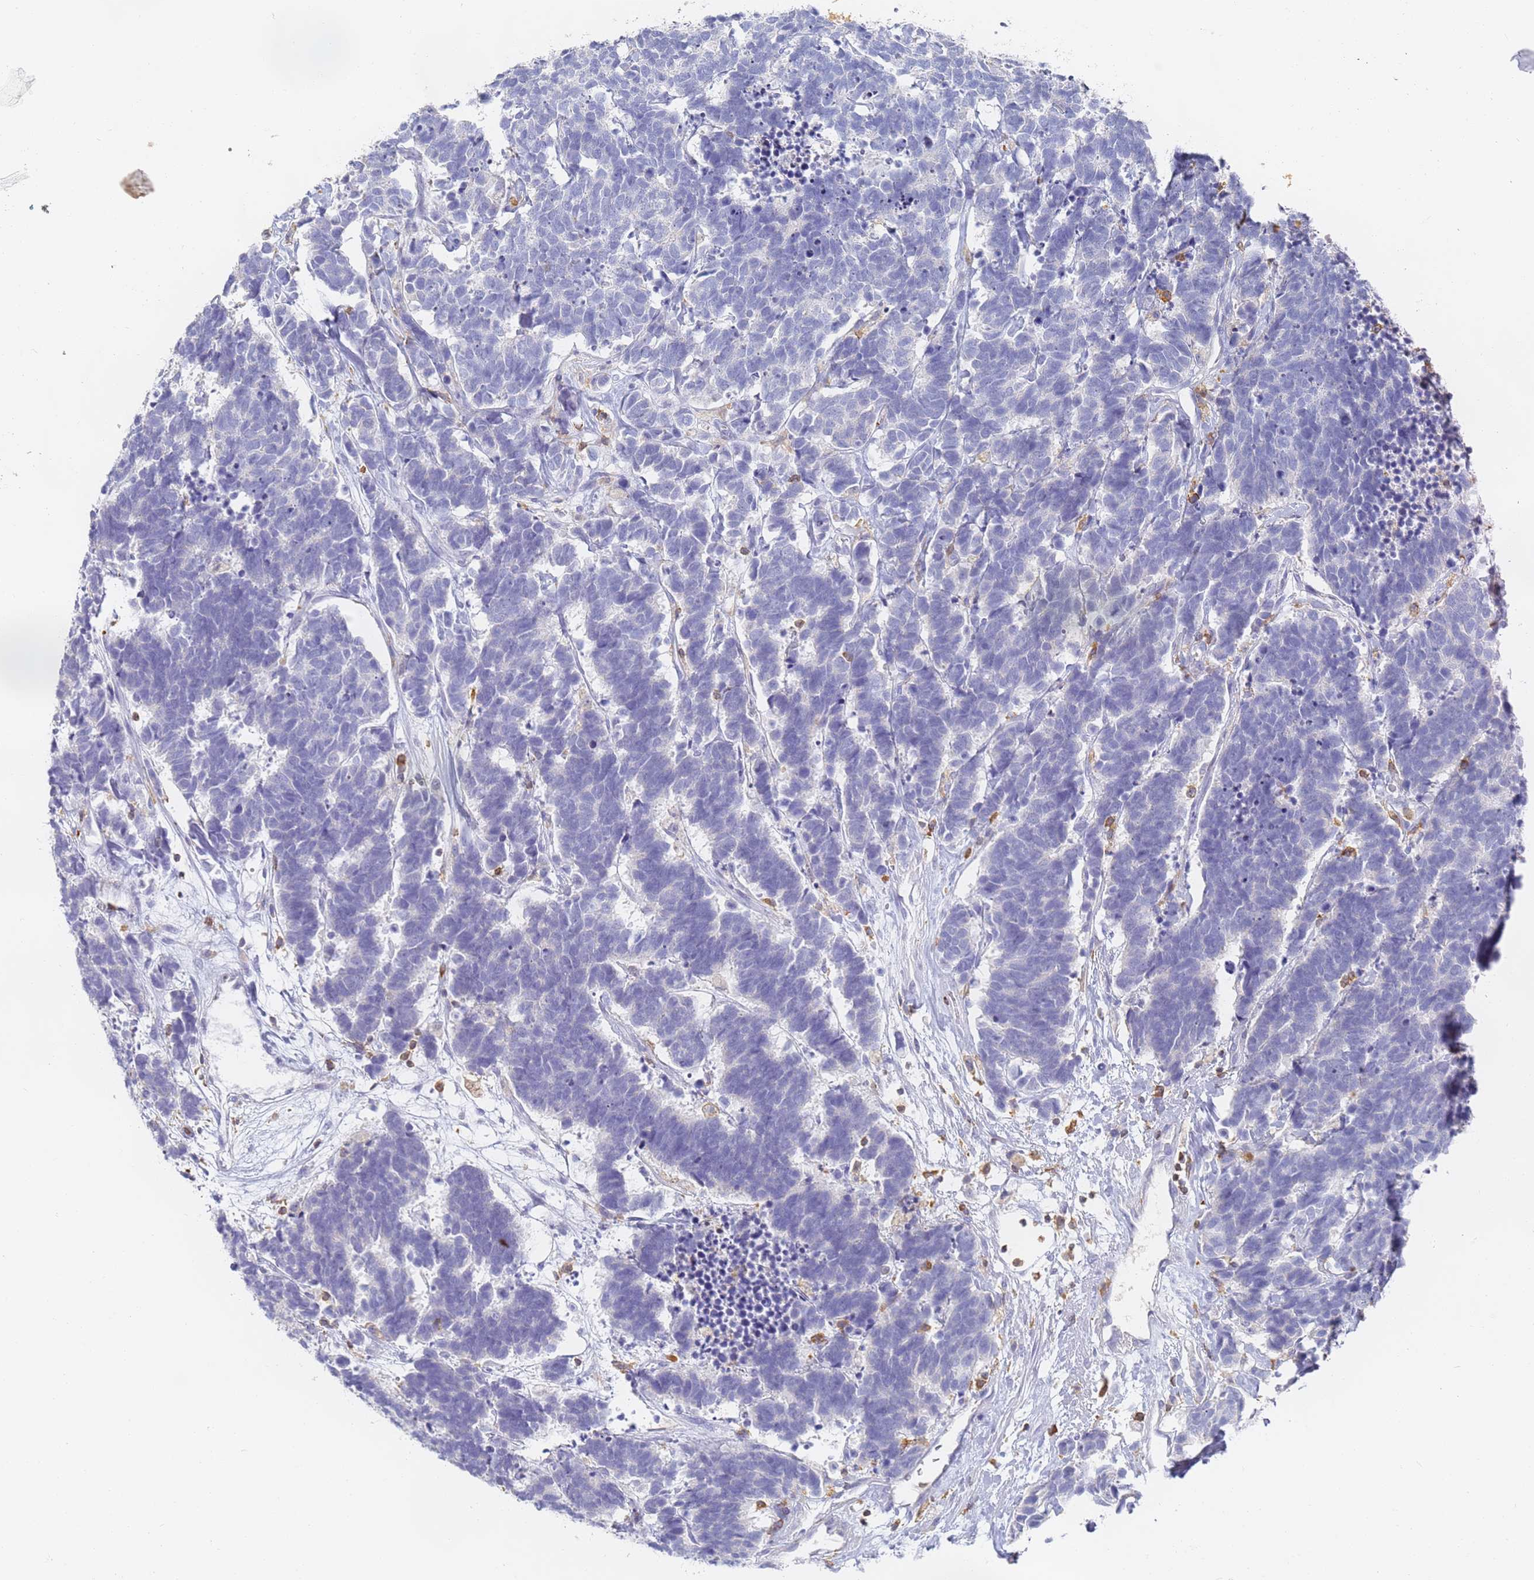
{"staining": {"intensity": "negative", "quantity": "none", "location": "none"}, "tissue": "carcinoid", "cell_type": "Tumor cells", "image_type": "cancer", "snomed": [{"axis": "morphology", "description": "Carcinoma, NOS"}, {"axis": "morphology", "description": "Carcinoid, malignant, NOS"}, {"axis": "topography", "description": "Urinary bladder"}], "caption": "There is no significant staining in tumor cells of carcinoid.", "gene": "BIN2", "patient": {"sex": "male", "age": 57}}